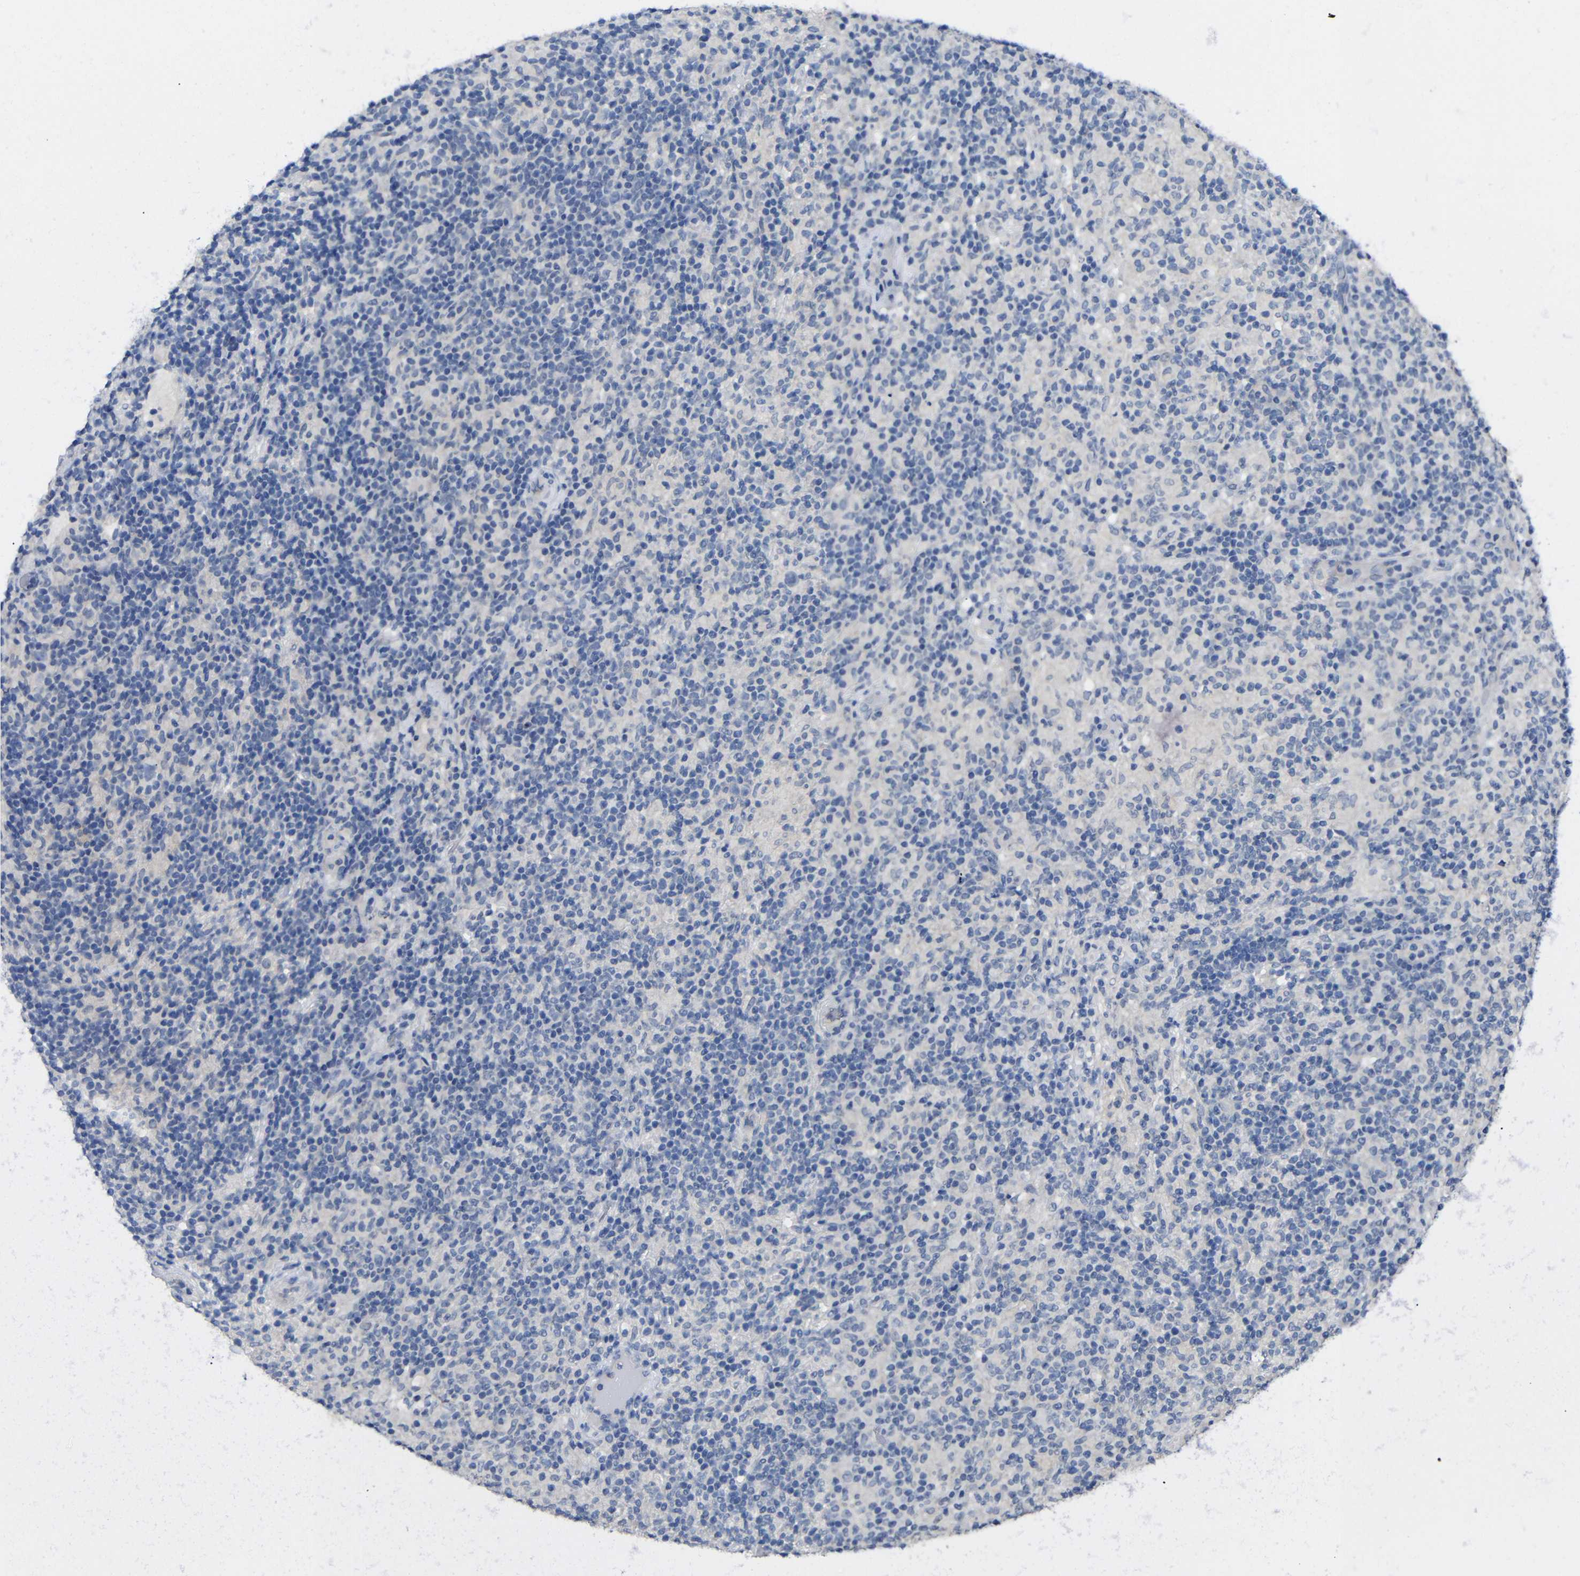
{"staining": {"intensity": "negative", "quantity": "none", "location": "none"}, "tissue": "lymphoma", "cell_type": "Tumor cells", "image_type": "cancer", "snomed": [{"axis": "morphology", "description": "Hodgkin's disease, NOS"}, {"axis": "topography", "description": "Lymph node"}], "caption": "DAB immunohistochemical staining of Hodgkin's disease displays no significant positivity in tumor cells.", "gene": "HNF1A", "patient": {"sex": "male", "age": 70}}